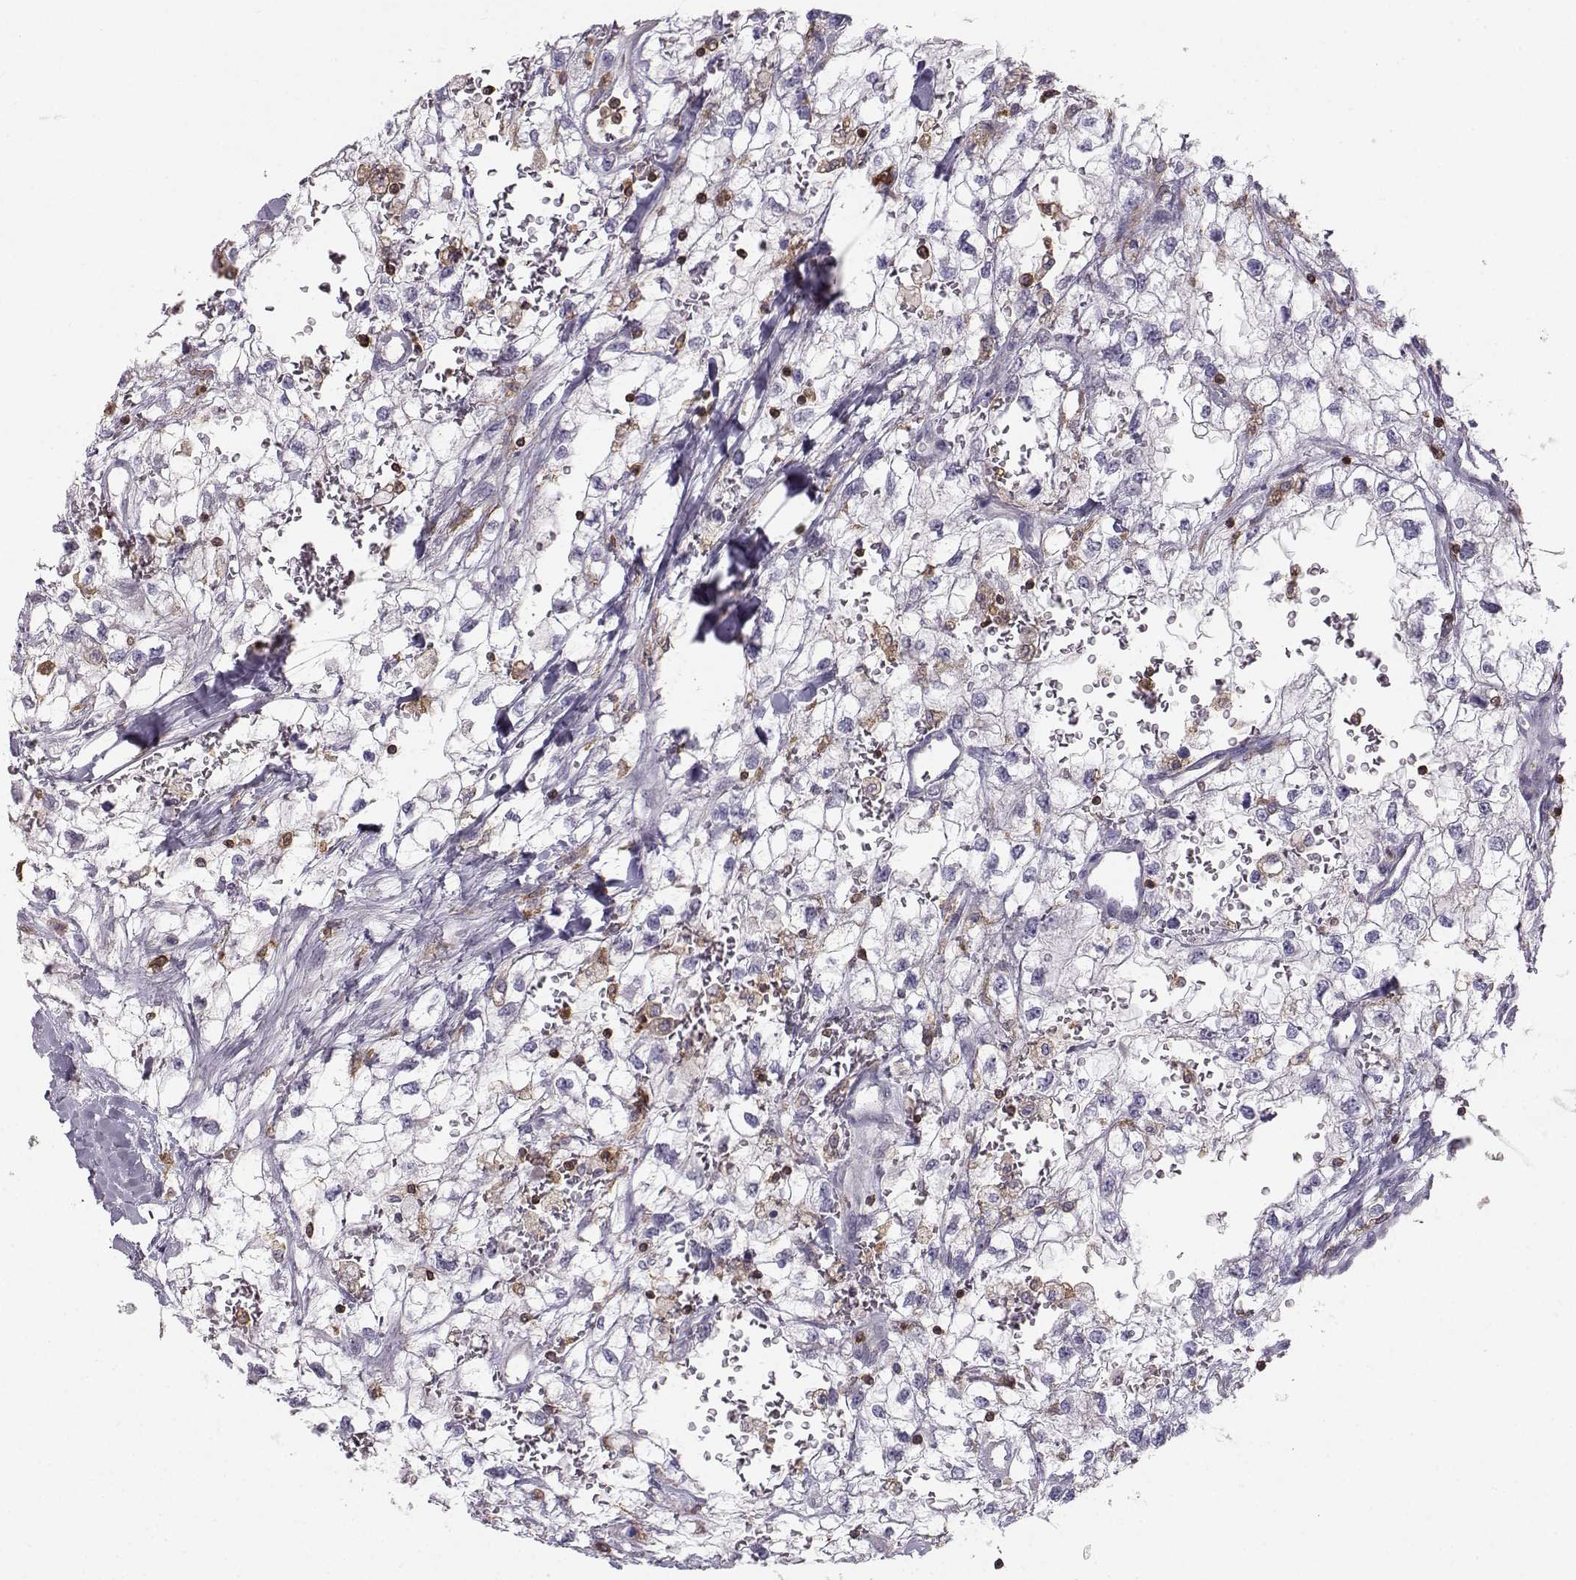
{"staining": {"intensity": "negative", "quantity": "none", "location": "none"}, "tissue": "renal cancer", "cell_type": "Tumor cells", "image_type": "cancer", "snomed": [{"axis": "morphology", "description": "Adenocarcinoma, NOS"}, {"axis": "topography", "description": "Kidney"}], "caption": "Renal cancer stained for a protein using immunohistochemistry reveals no positivity tumor cells.", "gene": "ZBTB32", "patient": {"sex": "male", "age": 59}}